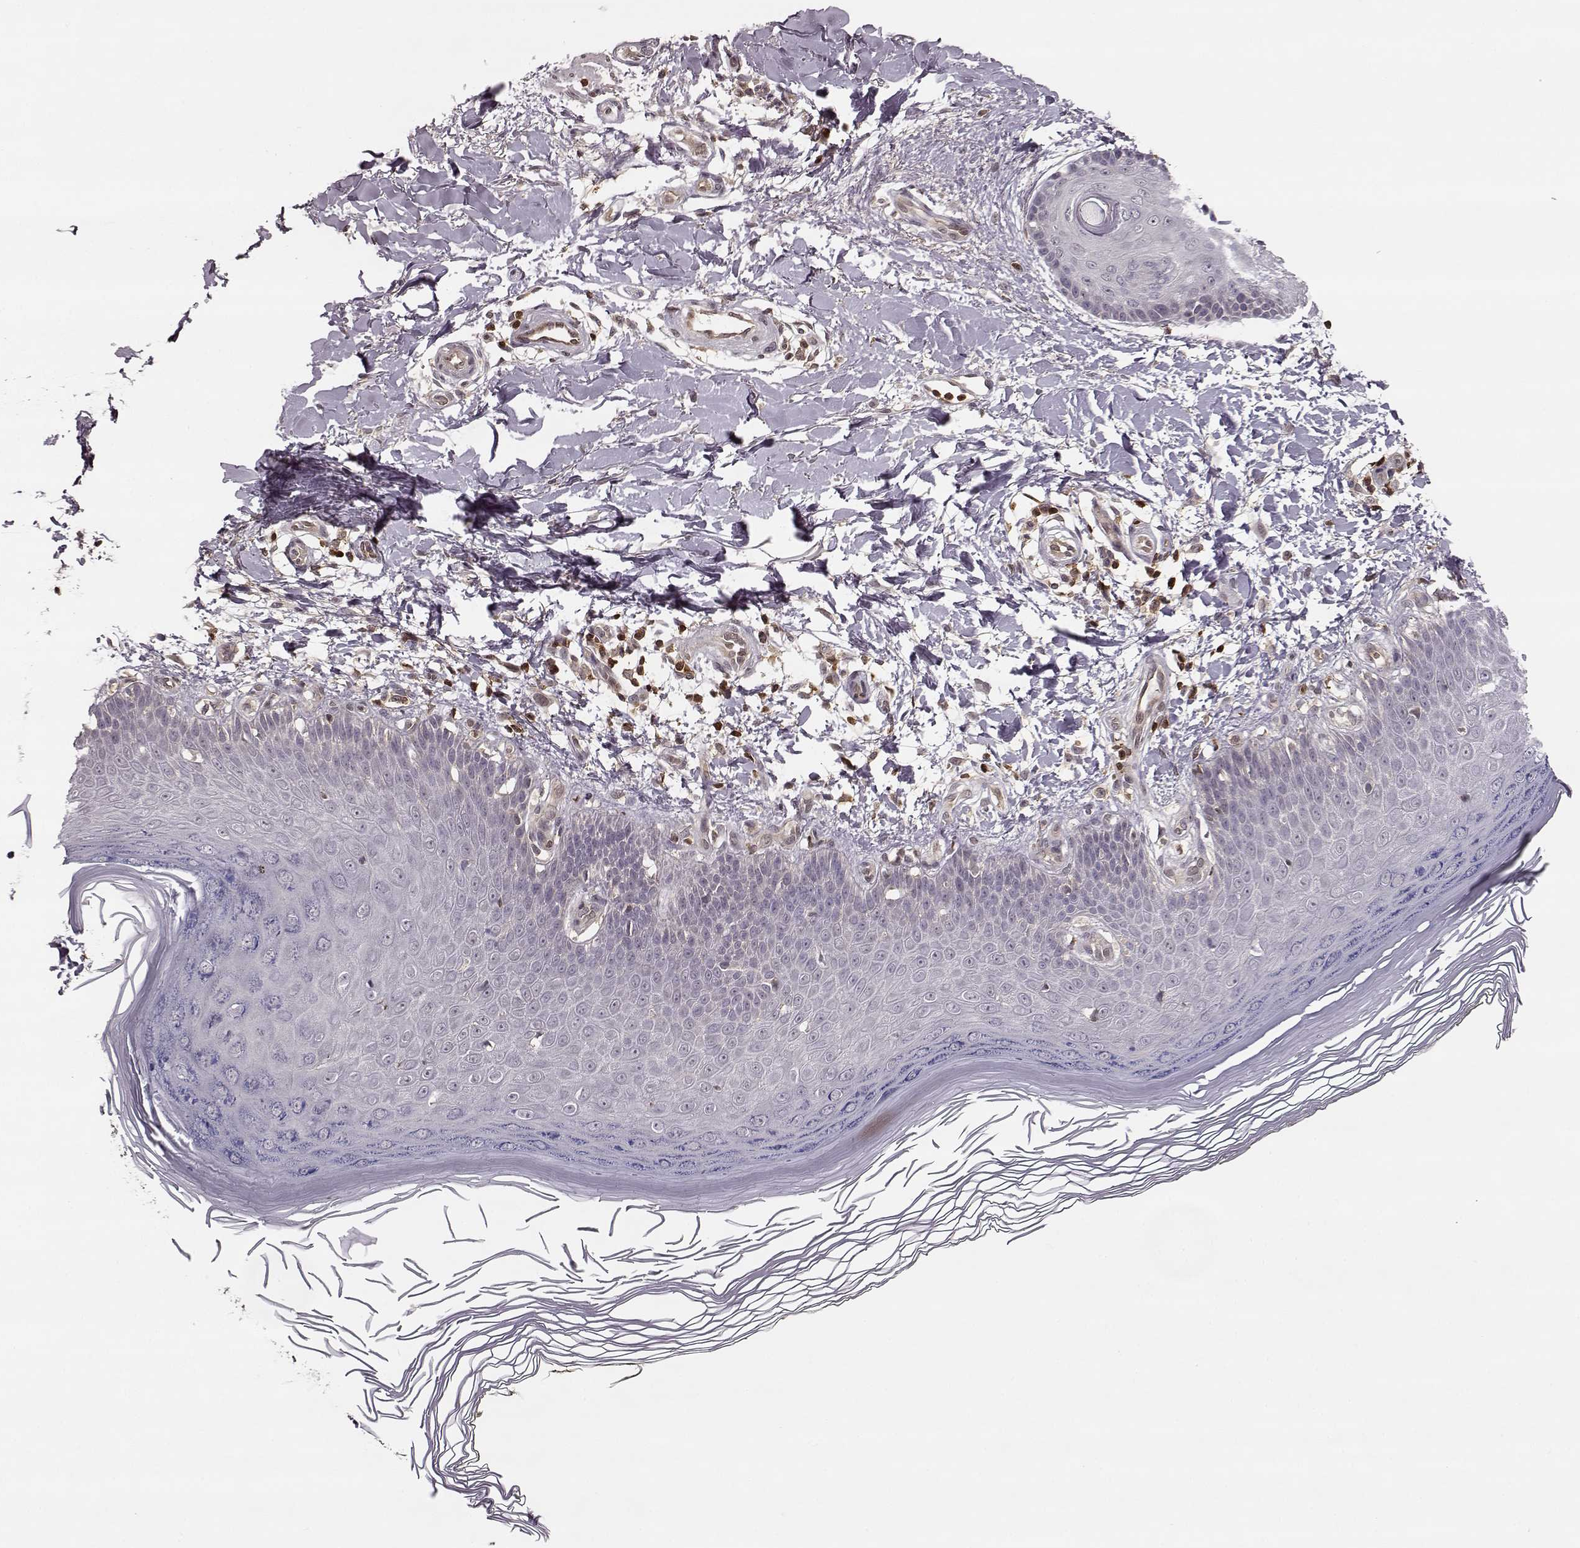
{"staining": {"intensity": "negative", "quantity": "none", "location": "none"}, "tissue": "skin", "cell_type": "Fibroblasts", "image_type": "normal", "snomed": [{"axis": "morphology", "description": "Normal tissue, NOS"}, {"axis": "topography", "description": "Skin"}], "caption": "Fibroblasts are negative for brown protein staining in normal skin. (Immunohistochemistry, brightfield microscopy, high magnification).", "gene": "MFSD1", "patient": {"sex": "female", "age": 62}}